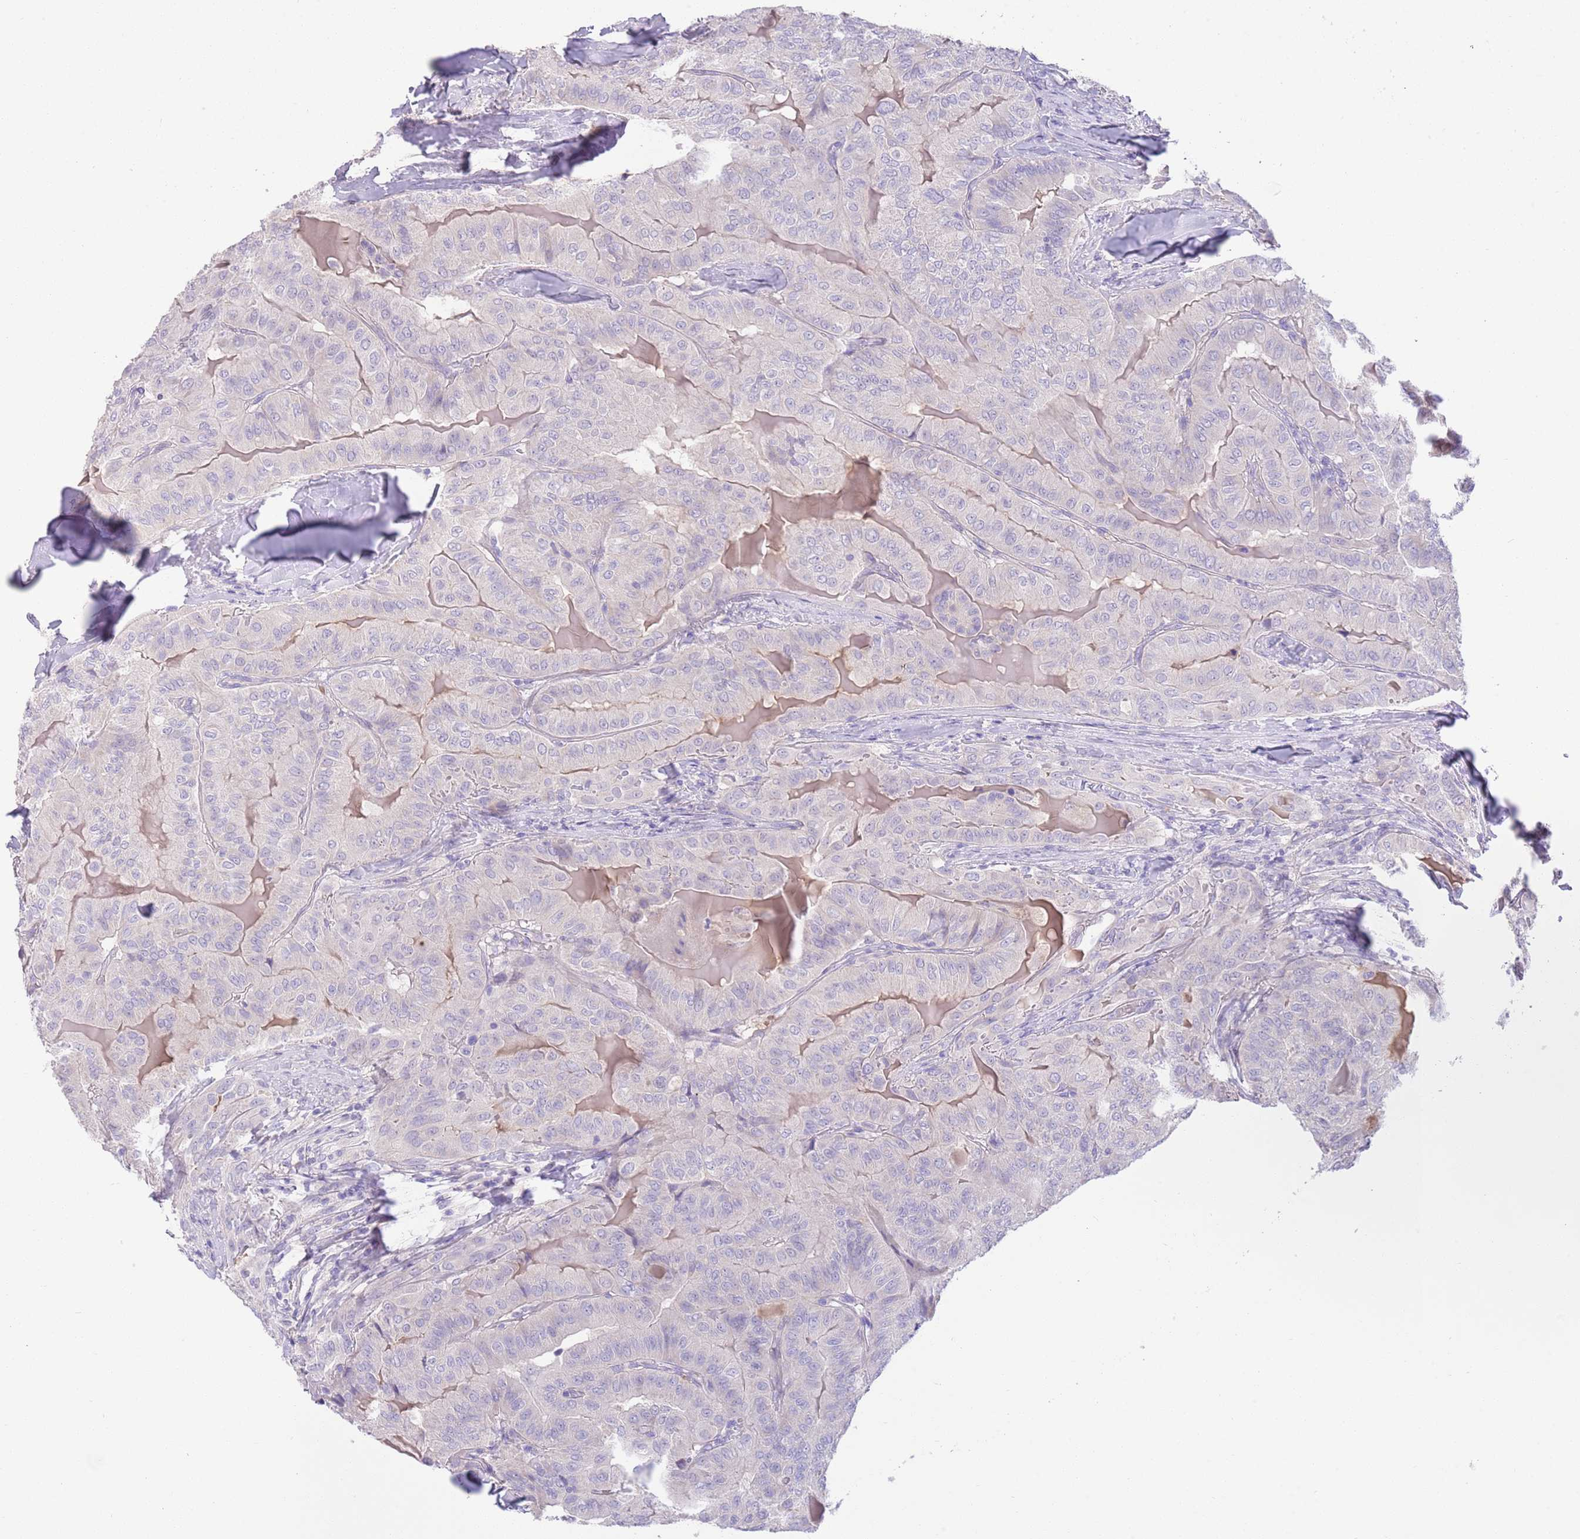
{"staining": {"intensity": "negative", "quantity": "none", "location": "none"}, "tissue": "thyroid cancer", "cell_type": "Tumor cells", "image_type": "cancer", "snomed": [{"axis": "morphology", "description": "Papillary adenocarcinoma, NOS"}, {"axis": "topography", "description": "Thyroid gland"}], "caption": "Immunohistochemistry (IHC) photomicrograph of neoplastic tissue: thyroid cancer (papillary adenocarcinoma) stained with DAB demonstrates no significant protein positivity in tumor cells.", "gene": "IGFL4", "patient": {"sex": "female", "age": 68}}